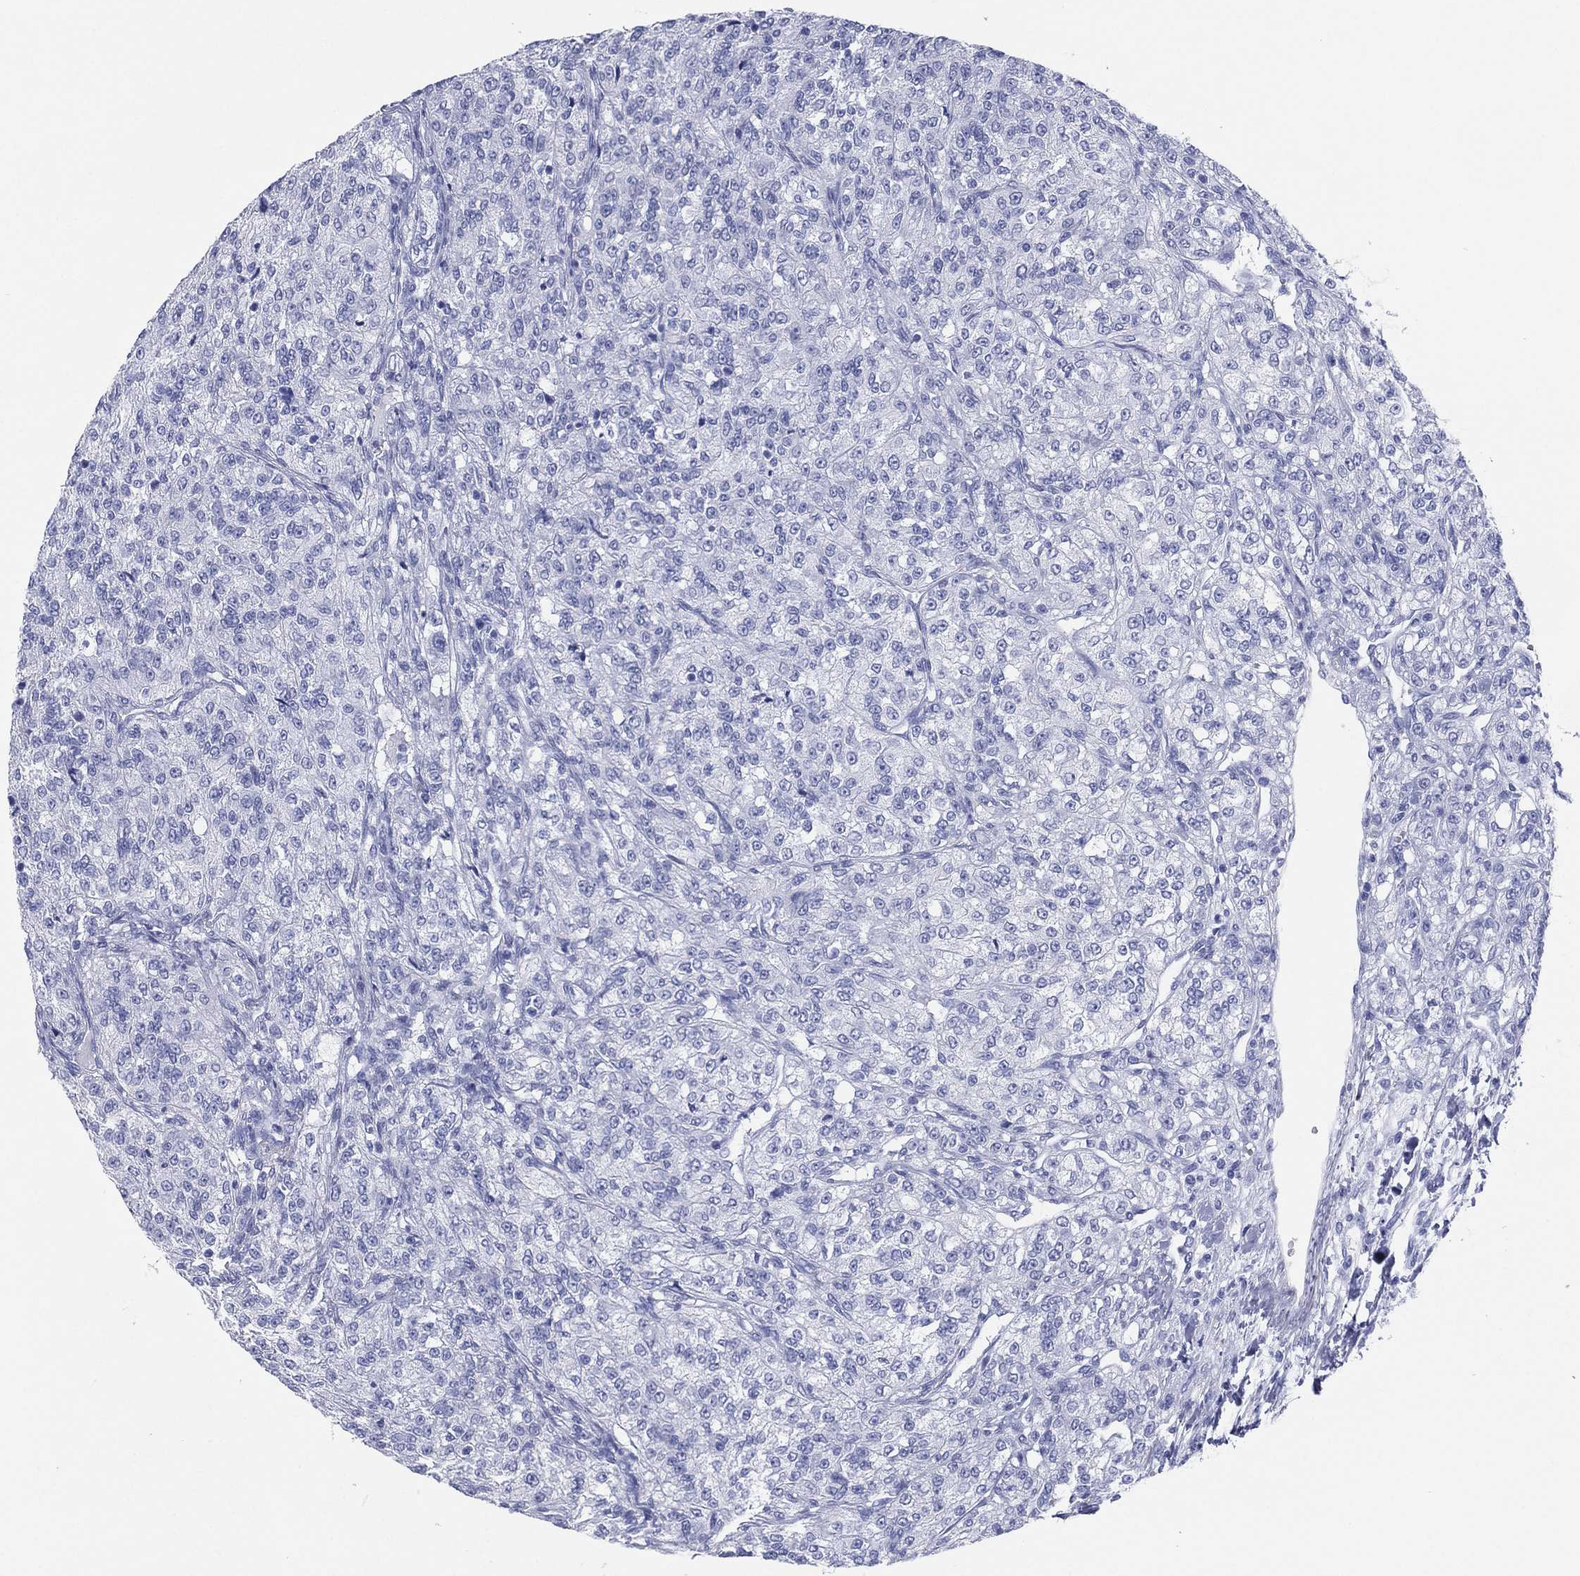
{"staining": {"intensity": "negative", "quantity": "none", "location": "none"}, "tissue": "renal cancer", "cell_type": "Tumor cells", "image_type": "cancer", "snomed": [{"axis": "morphology", "description": "Adenocarcinoma, NOS"}, {"axis": "topography", "description": "Kidney"}], "caption": "Tumor cells are negative for protein expression in human renal cancer.", "gene": "CD79A", "patient": {"sex": "female", "age": 63}}